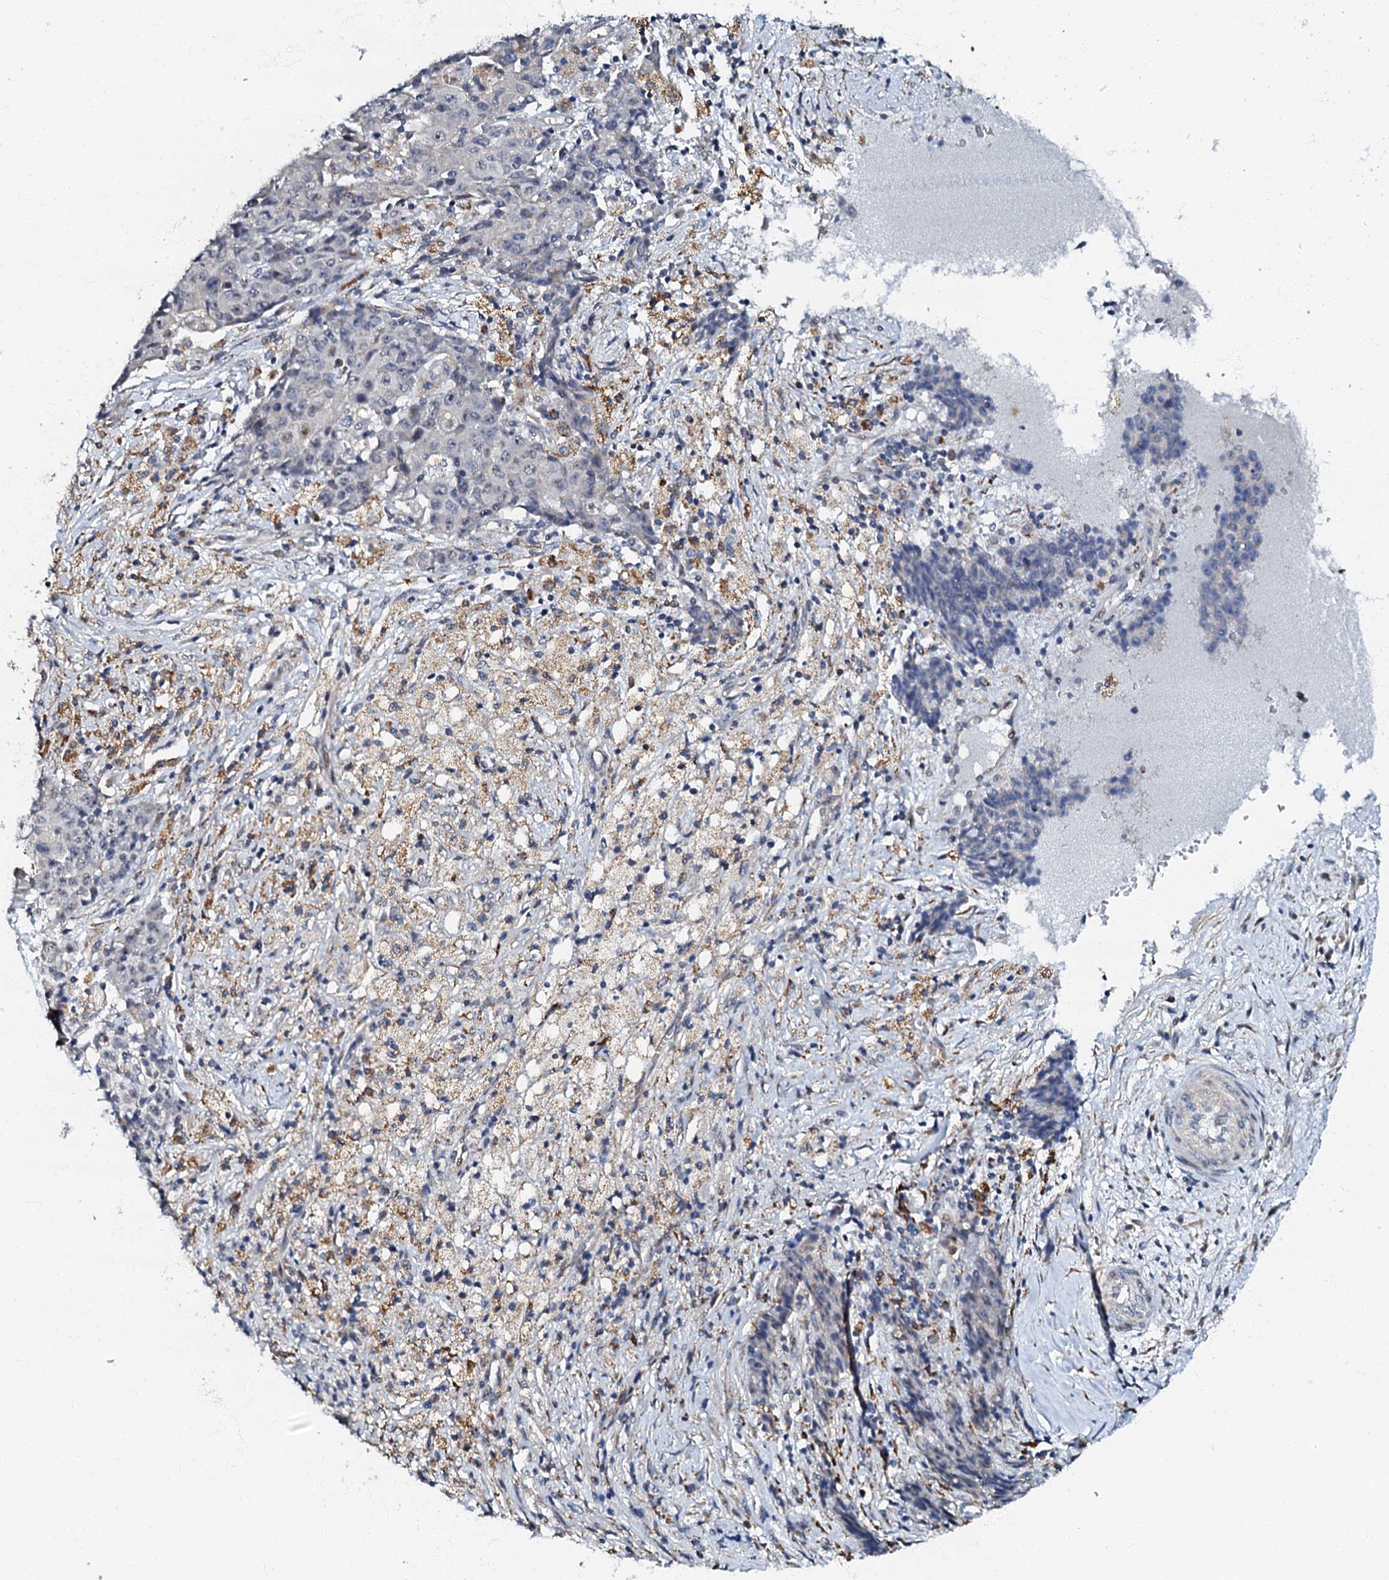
{"staining": {"intensity": "negative", "quantity": "none", "location": "none"}, "tissue": "ovarian cancer", "cell_type": "Tumor cells", "image_type": "cancer", "snomed": [{"axis": "morphology", "description": "Carcinoma, endometroid"}, {"axis": "topography", "description": "Ovary"}], "caption": "Tumor cells show no significant positivity in ovarian cancer. (DAB (3,3'-diaminobenzidine) immunohistochemistry with hematoxylin counter stain).", "gene": "OLAH", "patient": {"sex": "female", "age": 42}}